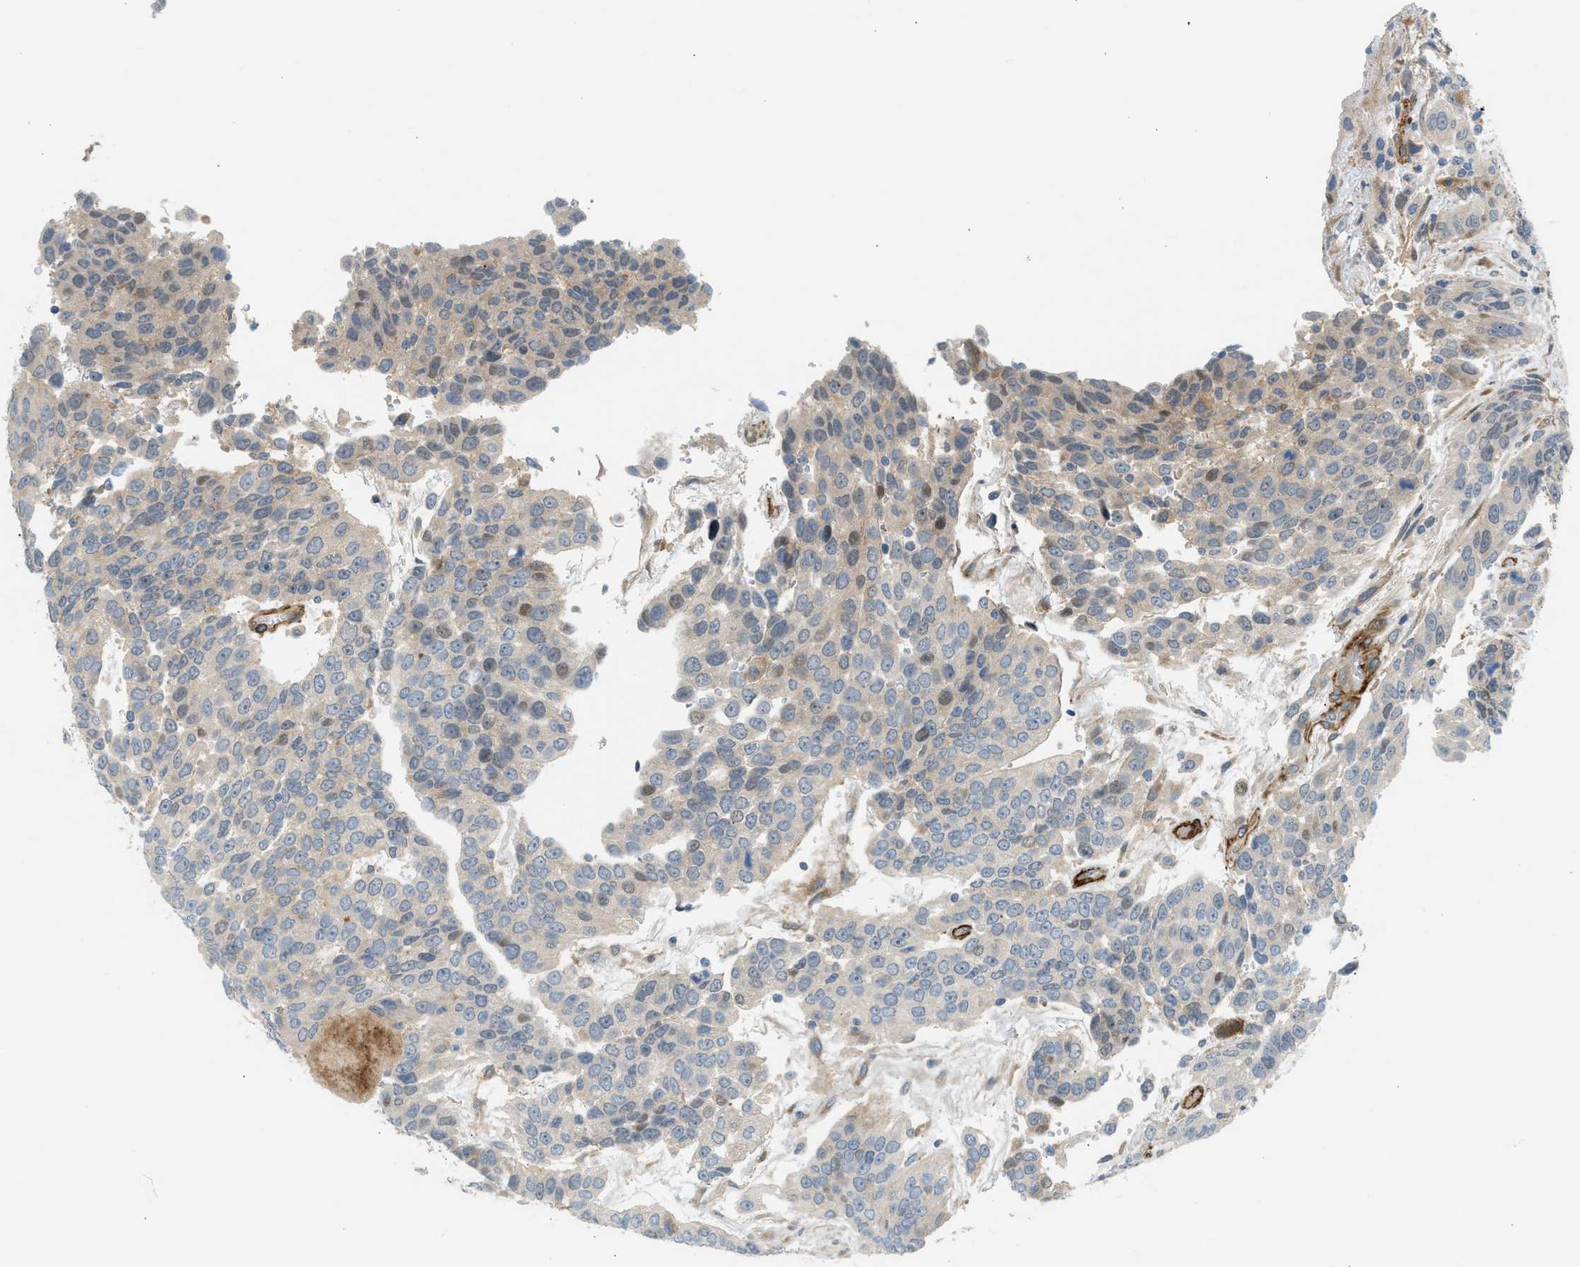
{"staining": {"intensity": "moderate", "quantity": "<25%", "location": "cytoplasmic/membranous,nuclear"}, "tissue": "urothelial cancer", "cell_type": "Tumor cells", "image_type": "cancer", "snomed": [{"axis": "morphology", "description": "Urothelial carcinoma, High grade"}, {"axis": "topography", "description": "Urinary bladder"}], "caption": "Human urothelial cancer stained with a protein marker displays moderate staining in tumor cells.", "gene": "EDNRA", "patient": {"sex": "female", "age": 80}}